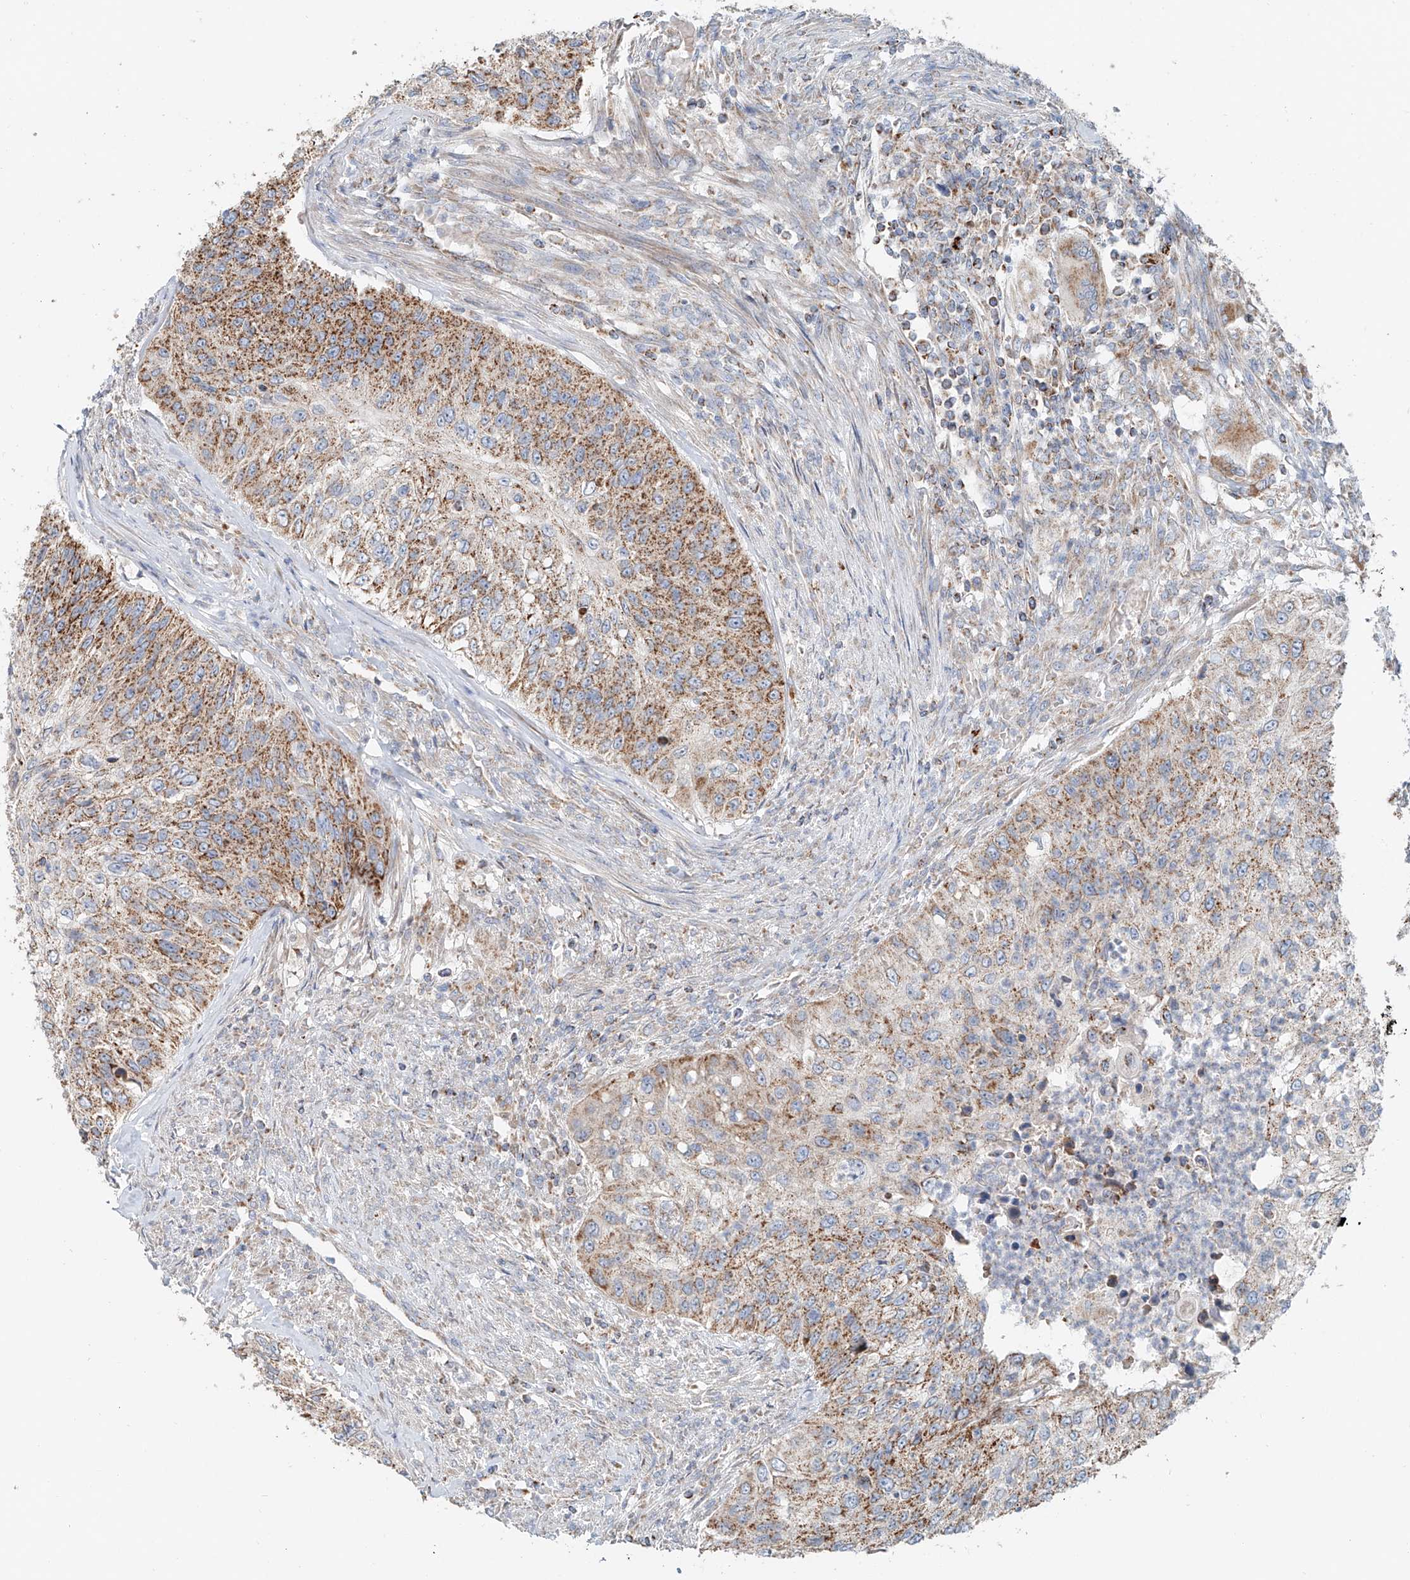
{"staining": {"intensity": "moderate", "quantity": ">75%", "location": "cytoplasmic/membranous"}, "tissue": "urothelial cancer", "cell_type": "Tumor cells", "image_type": "cancer", "snomed": [{"axis": "morphology", "description": "Urothelial carcinoma, High grade"}, {"axis": "topography", "description": "Urinary bladder"}], "caption": "The immunohistochemical stain shows moderate cytoplasmic/membranous positivity in tumor cells of urothelial cancer tissue. (IHC, brightfield microscopy, high magnification).", "gene": "CARD10", "patient": {"sex": "female", "age": 60}}